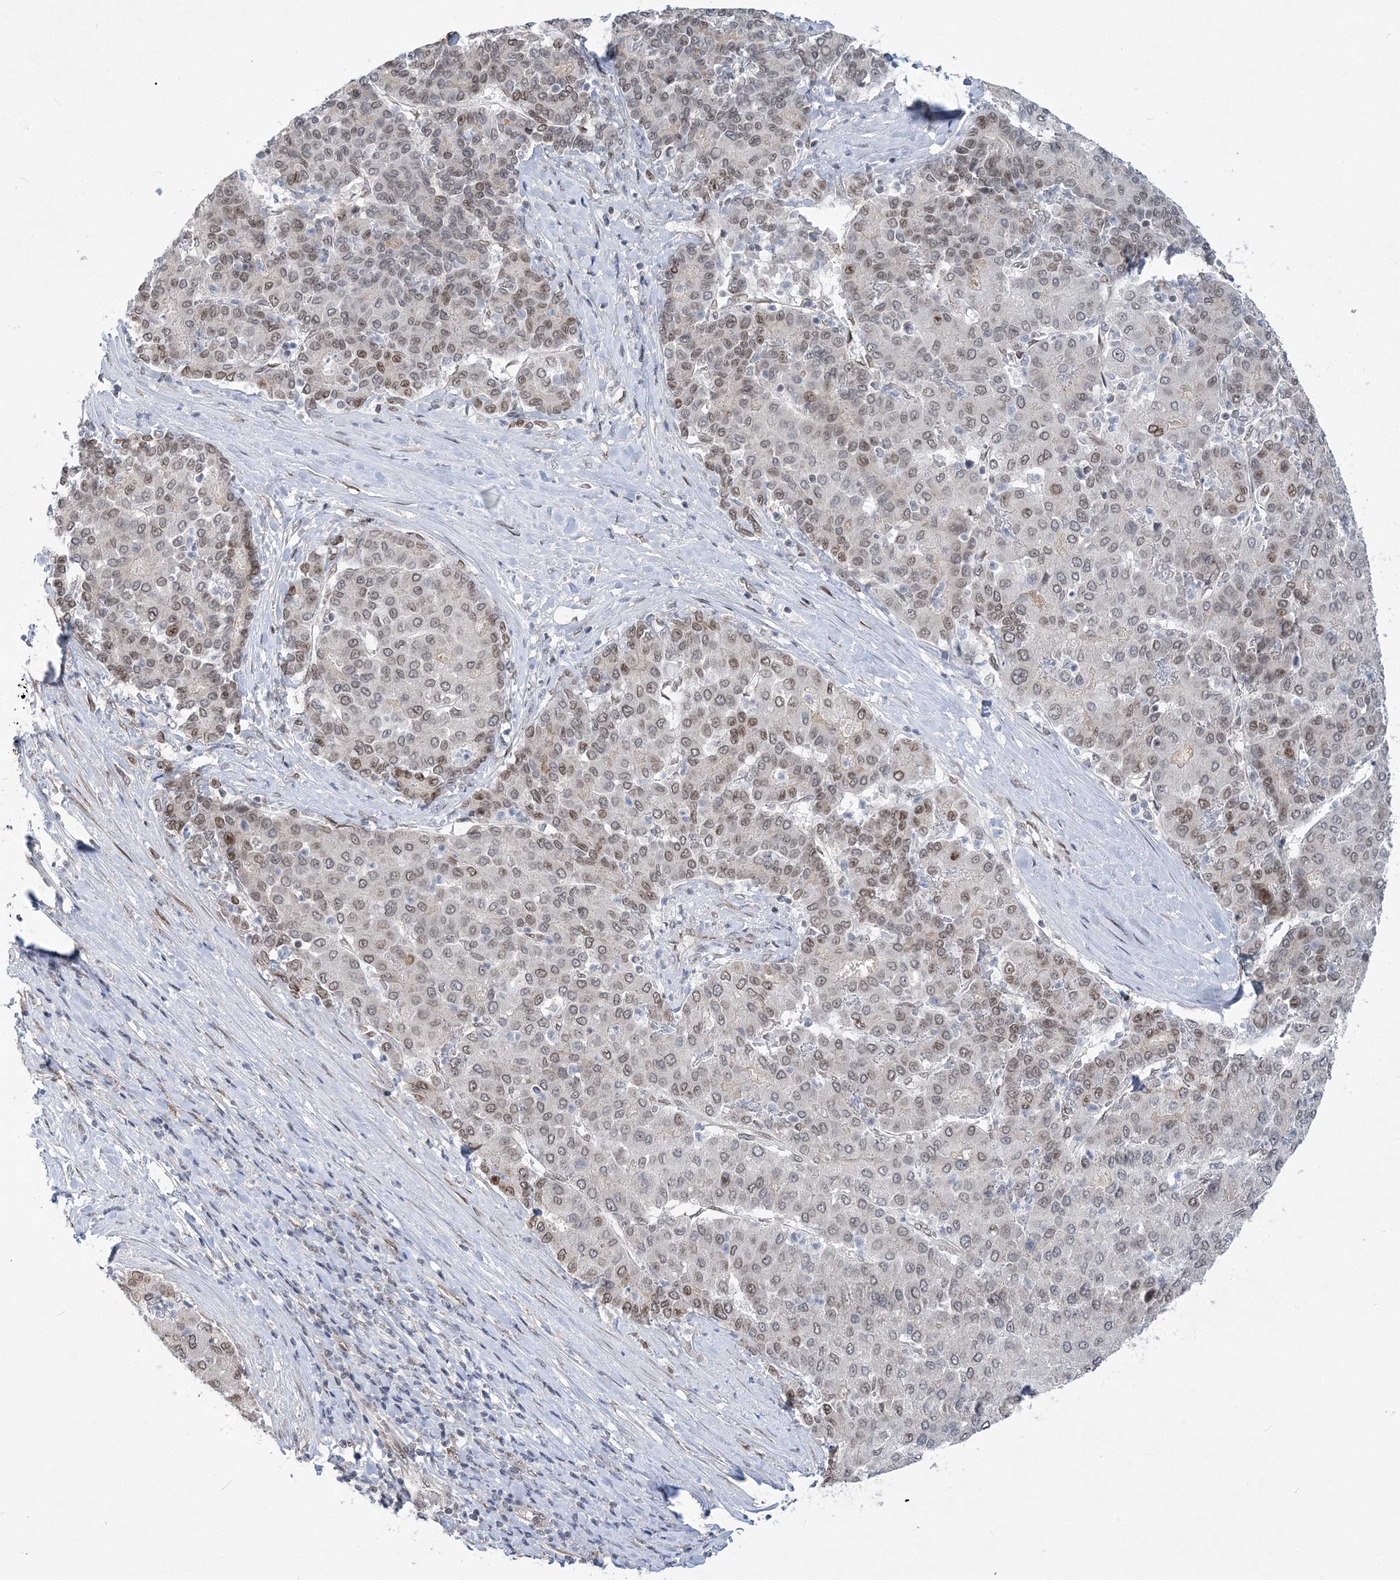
{"staining": {"intensity": "moderate", "quantity": "<25%", "location": "nuclear"}, "tissue": "liver cancer", "cell_type": "Tumor cells", "image_type": "cancer", "snomed": [{"axis": "morphology", "description": "Carcinoma, Hepatocellular, NOS"}, {"axis": "topography", "description": "Liver"}], "caption": "Brown immunohistochemical staining in liver hepatocellular carcinoma shows moderate nuclear staining in approximately <25% of tumor cells.", "gene": "WAC", "patient": {"sex": "male", "age": 65}}